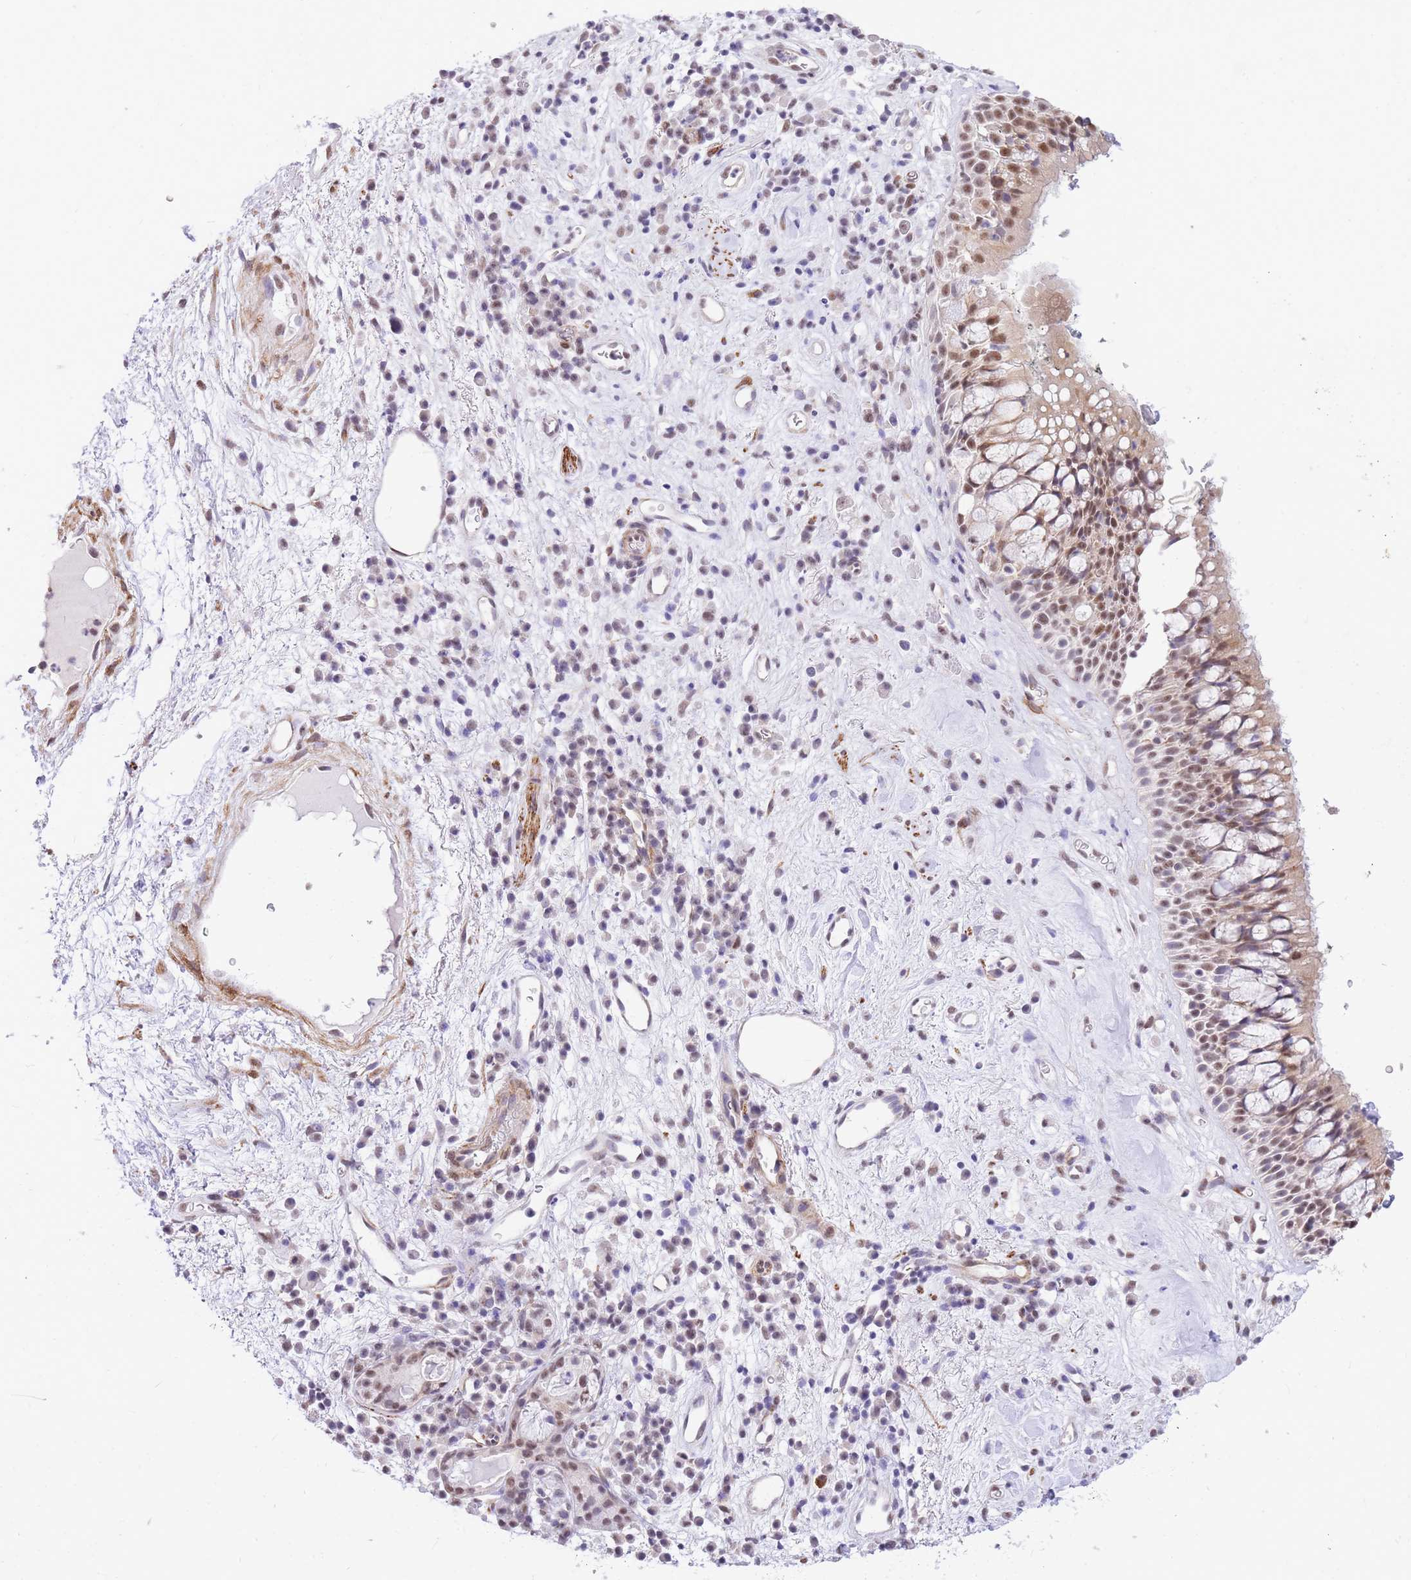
{"staining": {"intensity": "moderate", "quantity": "25%-75%", "location": "nuclear"}, "tissue": "nasopharynx", "cell_type": "Respiratory epithelial cells", "image_type": "normal", "snomed": [{"axis": "morphology", "description": "Normal tissue, NOS"}, {"axis": "morphology", "description": "Squamous cell carcinoma, NOS"}, {"axis": "topography", "description": "Nasopharynx"}, {"axis": "topography", "description": "Head-Neck"}], "caption": "Human nasopharynx stained for a protein (brown) exhibits moderate nuclear positive staining in approximately 25%-75% of respiratory epithelial cells.", "gene": "S100PBP", "patient": {"sex": "male", "age": 85}}